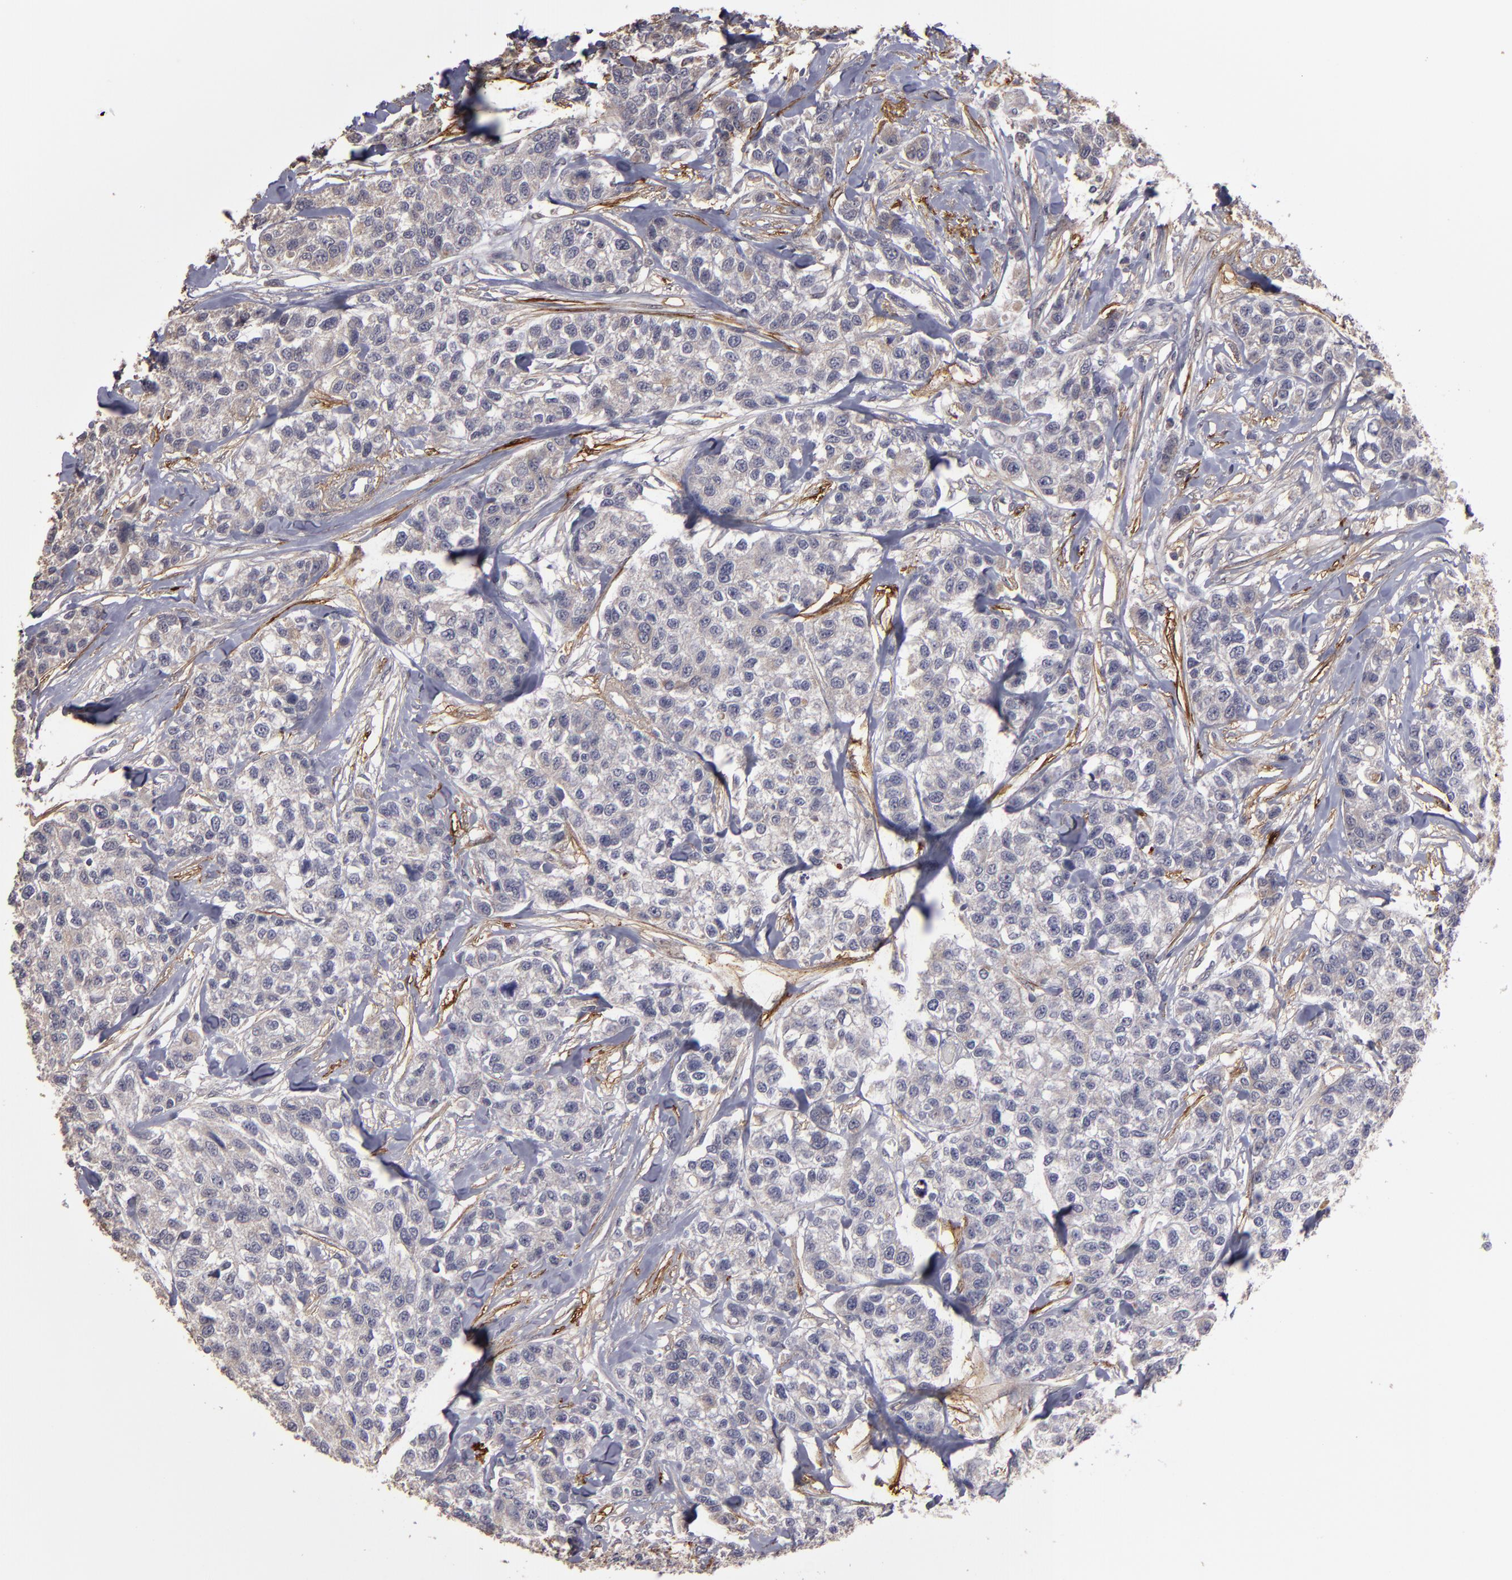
{"staining": {"intensity": "weak", "quantity": "25%-75%", "location": "cytoplasmic/membranous"}, "tissue": "breast cancer", "cell_type": "Tumor cells", "image_type": "cancer", "snomed": [{"axis": "morphology", "description": "Duct carcinoma"}, {"axis": "topography", "description": "Breast"}], "caption": "Breast cancer tissue shows weak cytoplasmic/membranous positivity in approximately 25%-75% of tumor cells, visualized by immunohistochemistry.", "gene": "CD55", "patient": {"sex": "female", "age": 51}}